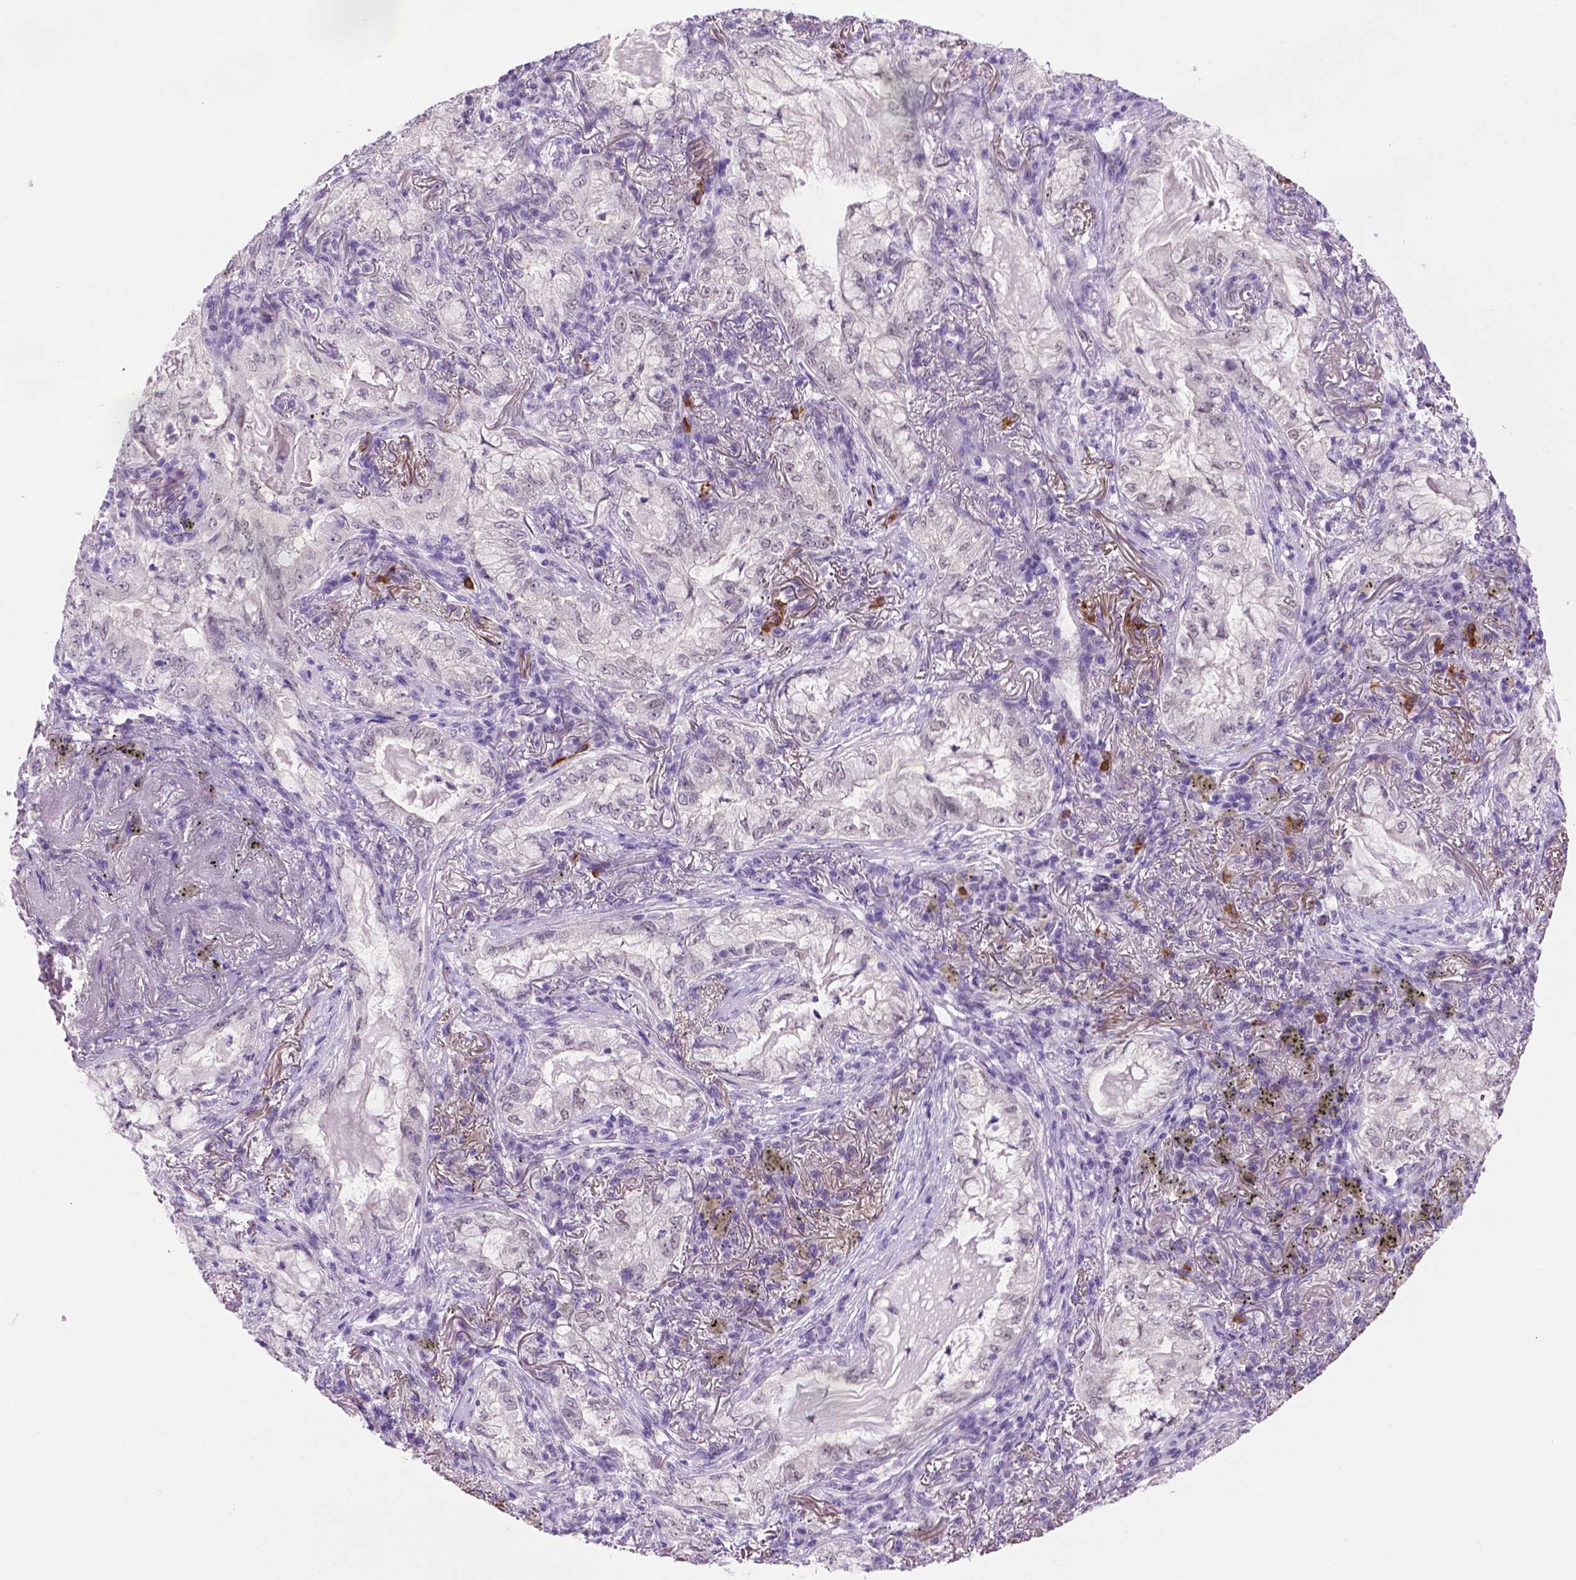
{"staining": {"intensity": "negative", "quantity": "none", "location": "none"}, "tissue": "lung cancer", "cell_type": "Tumor cells", "image_type": "cancer", "snomed": [{"axis": "morphology", "description": "Adenocarcinoma, NOS"}, {"axis": "topography", "description": "Lung"}], "caption": "The image displays no staining of tumor cells in lung cancer (adenocarcinoma).", "gene": "MMP27", "patient": {"sex": "female", "age": 73}}